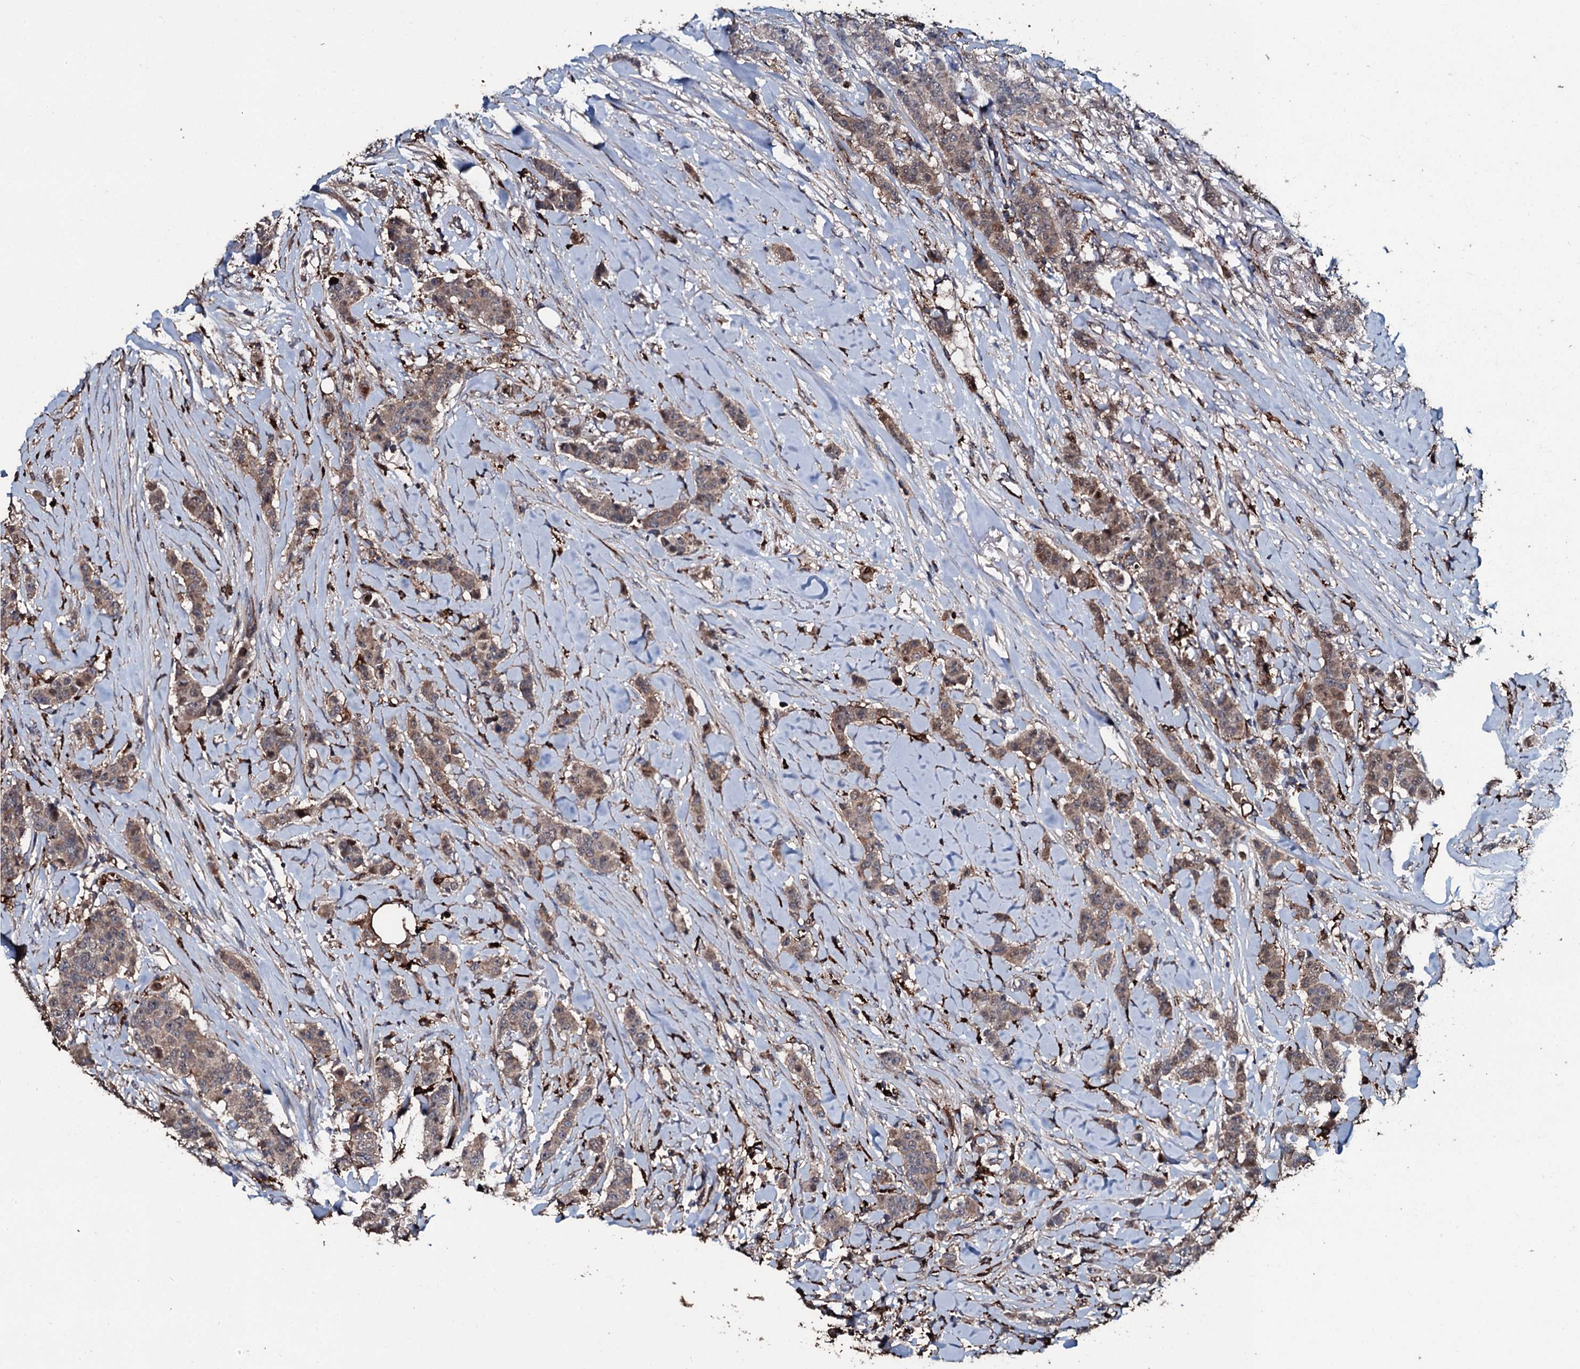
{"staining": {"intensity": "weak", "quantity": ">75%", "location": "cytoplasmic/membranous"}, "tissue": "breast cancer", "cell_type": "Tumor cells", "image_type": "cancer", "snomed": [{"axis": "morphology", "description": "Duct carcinoma"}, {"axis": "topography", "description": "Breast"}], "caption": "Human infiltrating ductal carcinoma (breast) stained with a protein marker reveals weak staining in tumor cells.", "gene": "TPGS2", "patient": {"sex": "female", "age": 40}}